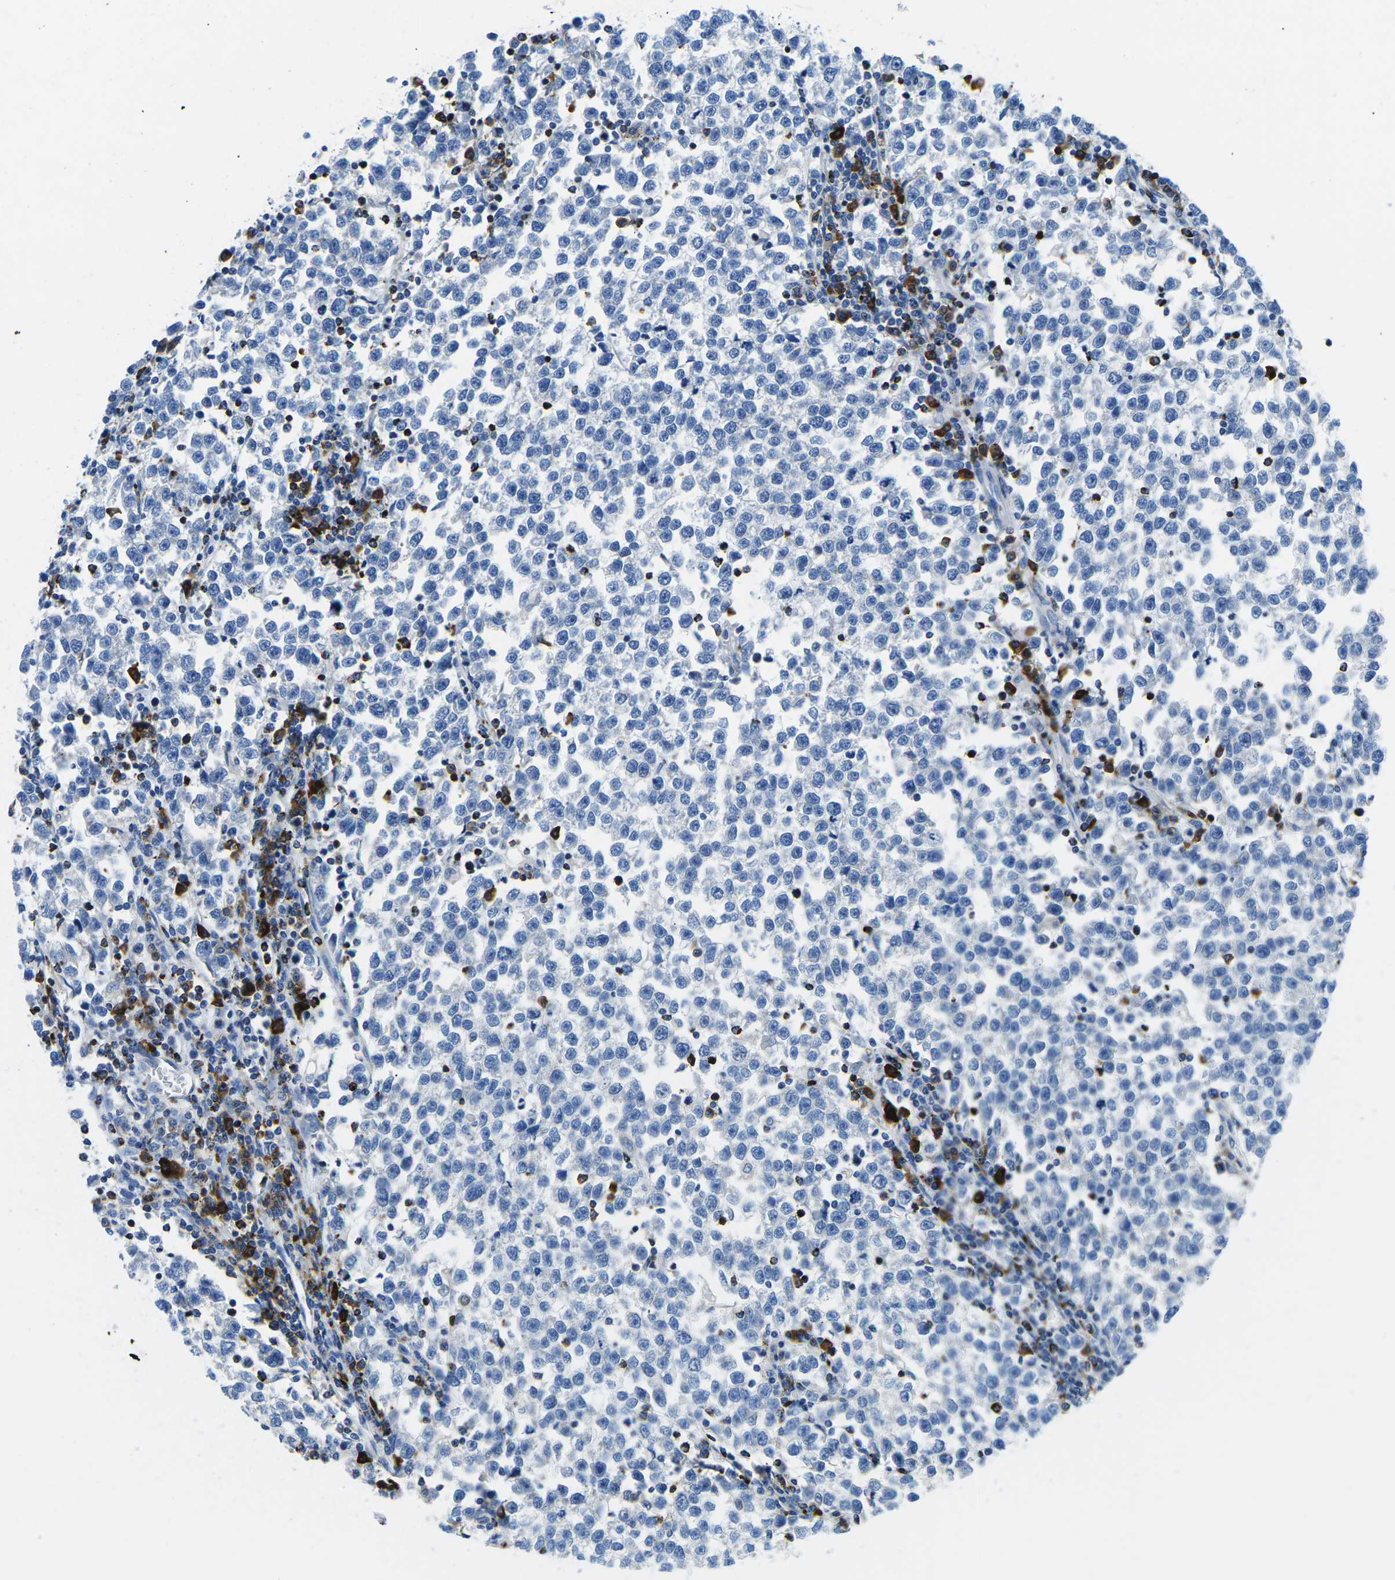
{"staining": {"intensity": "negative", "quantity": "none", "location": "none"}, "tissue": "testis cancer", "cell_type": "Tumor cells", "image_type": "cancer", "snomed": [{"axis": "morphology", "description": "Normal tissue, NOS"}, {"axis": "morphology", "description": "Seminoma, NOS"}, {"axis": "topography", "description": "Testis"}], "caption": "DAB (3,3'-diaminobenzidine) immunohistochemical staining of human testis cancer displays no significant positivity in tumor cells.", "gene": "MC4R", "patient": {"sex": "male", "age": 43}}